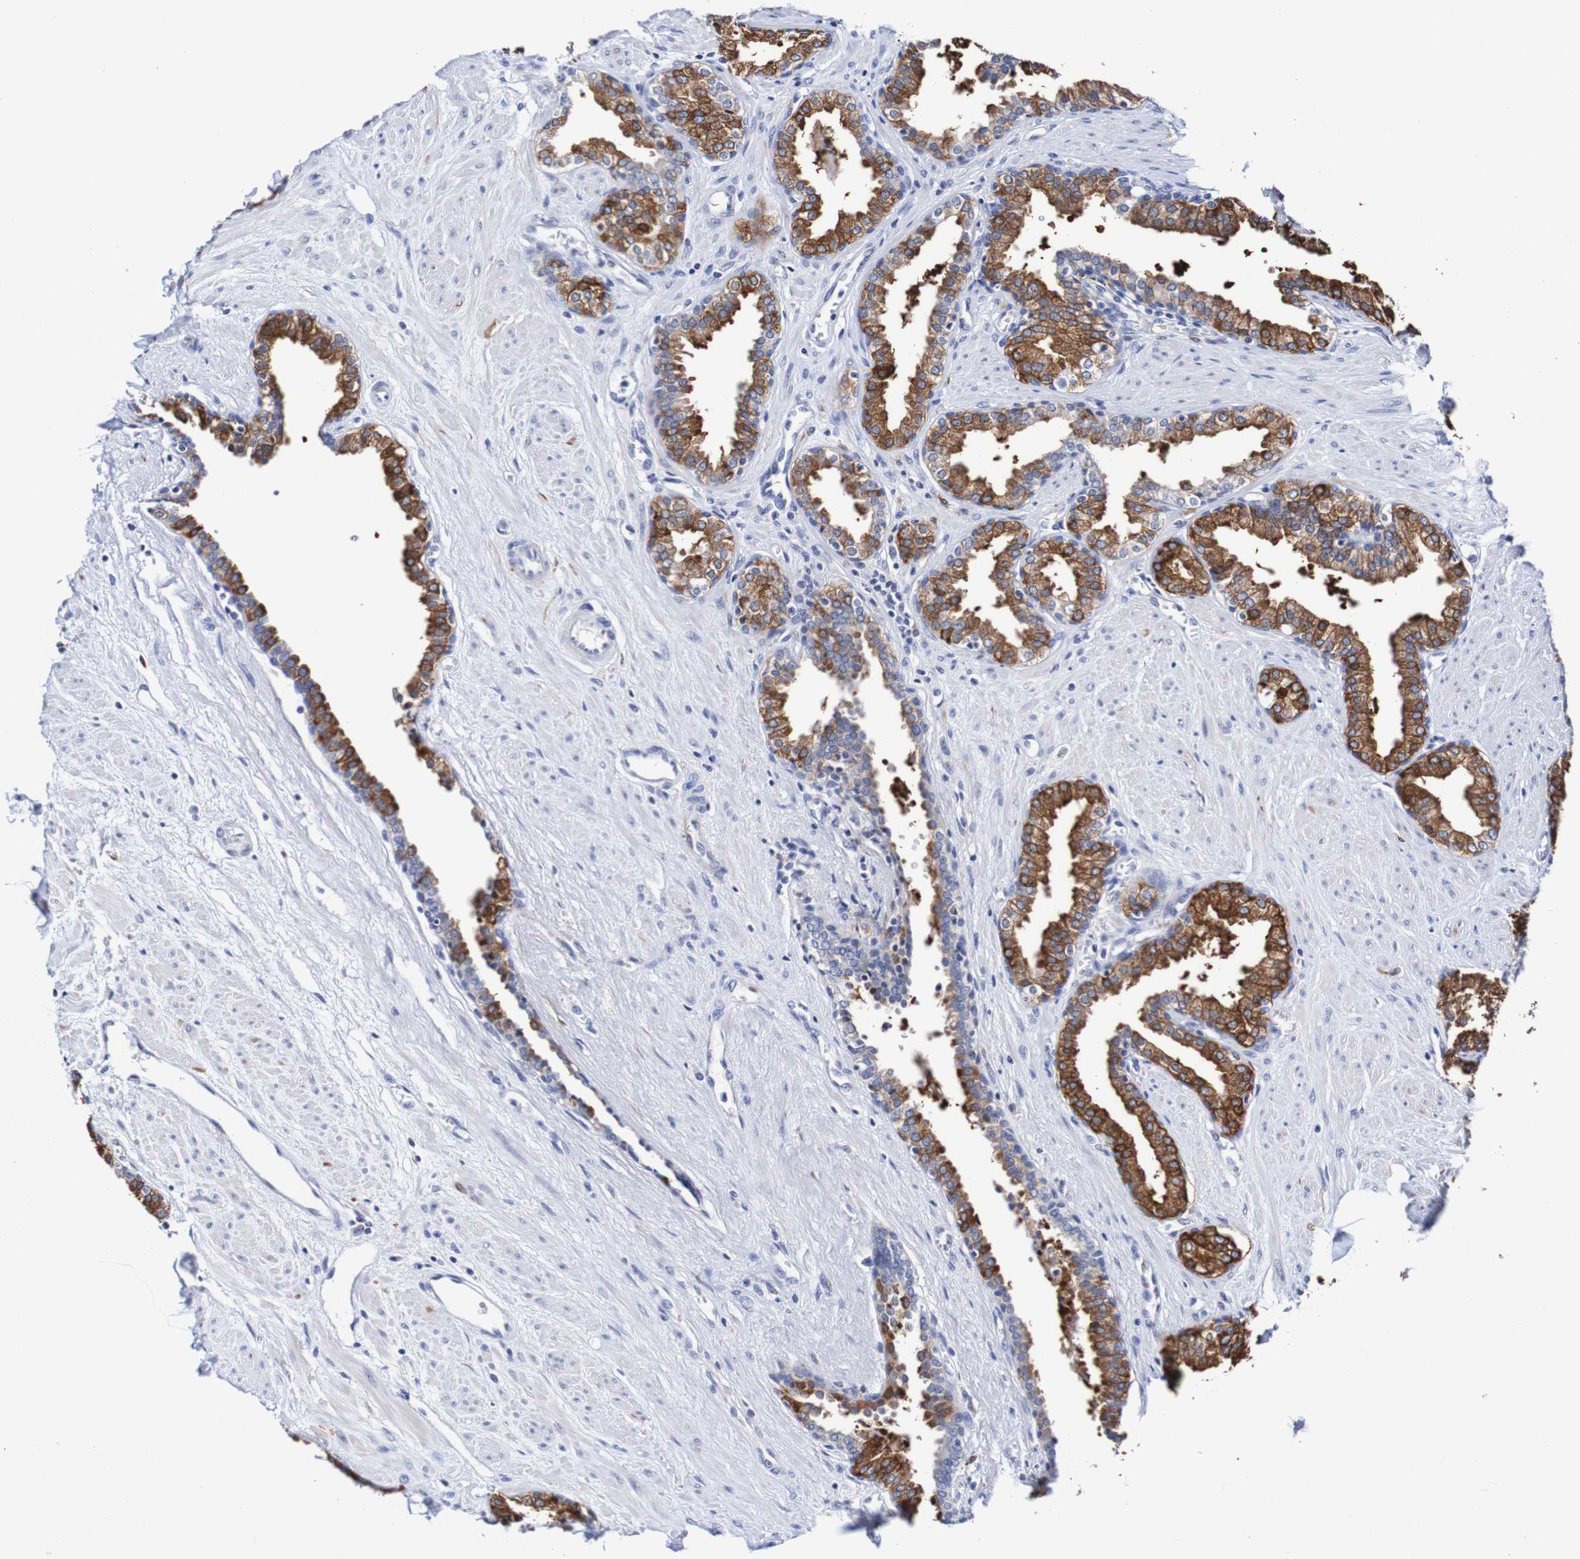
{"staining": {"intensity": "strong", "quantity": ">75%", "location": "cytoplasmic/membranous"}, "tissue": "prostate", "cell_type": "Glandular cells", "image_type": "normal", "snomed": [{"axis": "morphology", "description": "Normal tissue, NOS"}, {"axis": "topography", "description": "Prostate"}], "caption": "An image of human prostate stained for a protein exhibits strong cytoplasmic/membranous brown staining in glandular cells.", "gene": "SEZ6", "patient": {"sex": "male", "age": 51}}